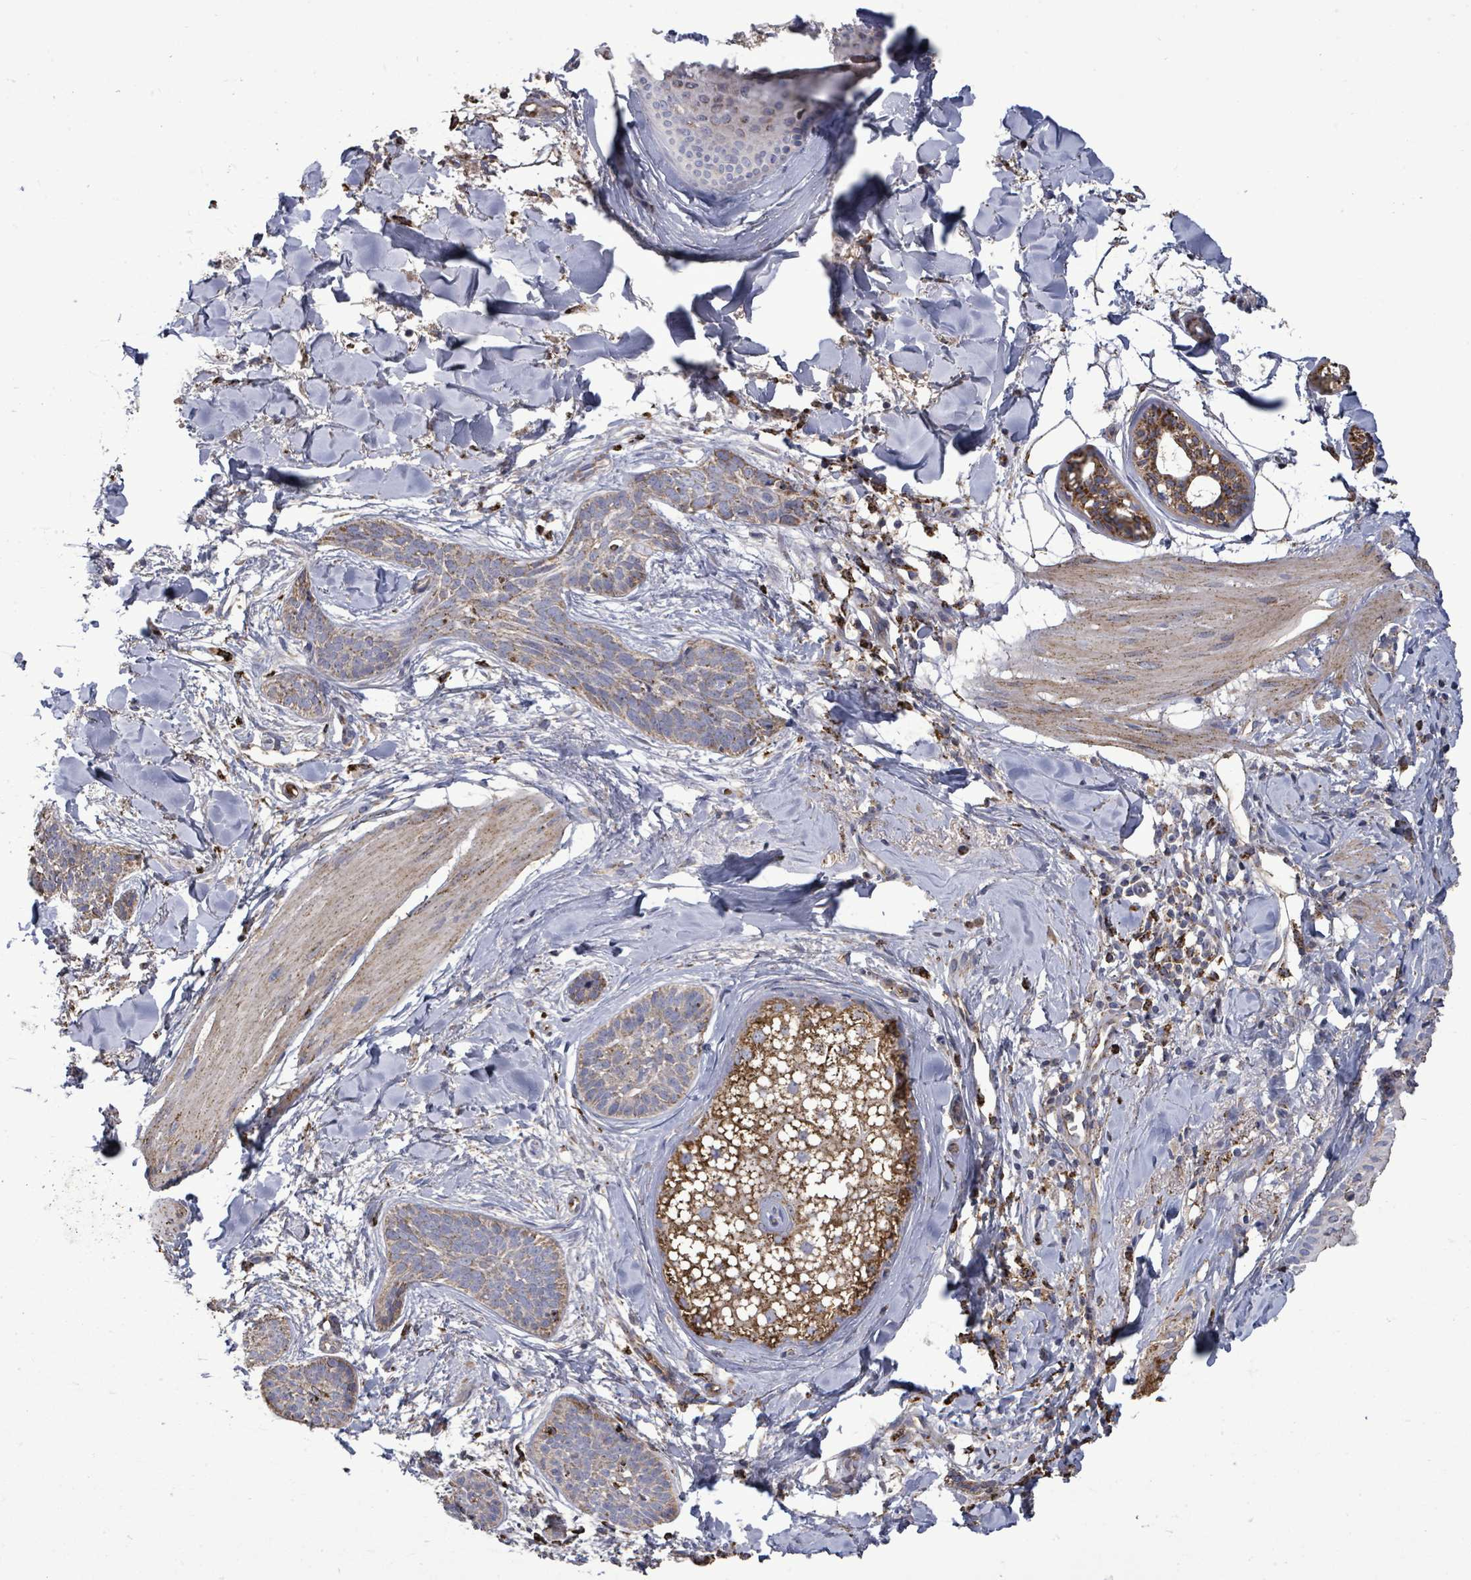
{"staining": {"intensity": "negative", "quantity": "none", "location": "none"}, "tissue": "skin cancer", "cell_type": "Tumor cells", "image_type": "cancer", "snomed": [{"axis": "morphology", "description": "Basal cell carcinoma"}, {"axis": "topography", "description": "Skin"}], "caption": "IHC histopathology image of neoplastic tissue: human skin cancer stained with DAB reveals no significant protein staining in tumor cells.", "gene": "MTMR12", "patient": {"sex": "male", "age": 52}}